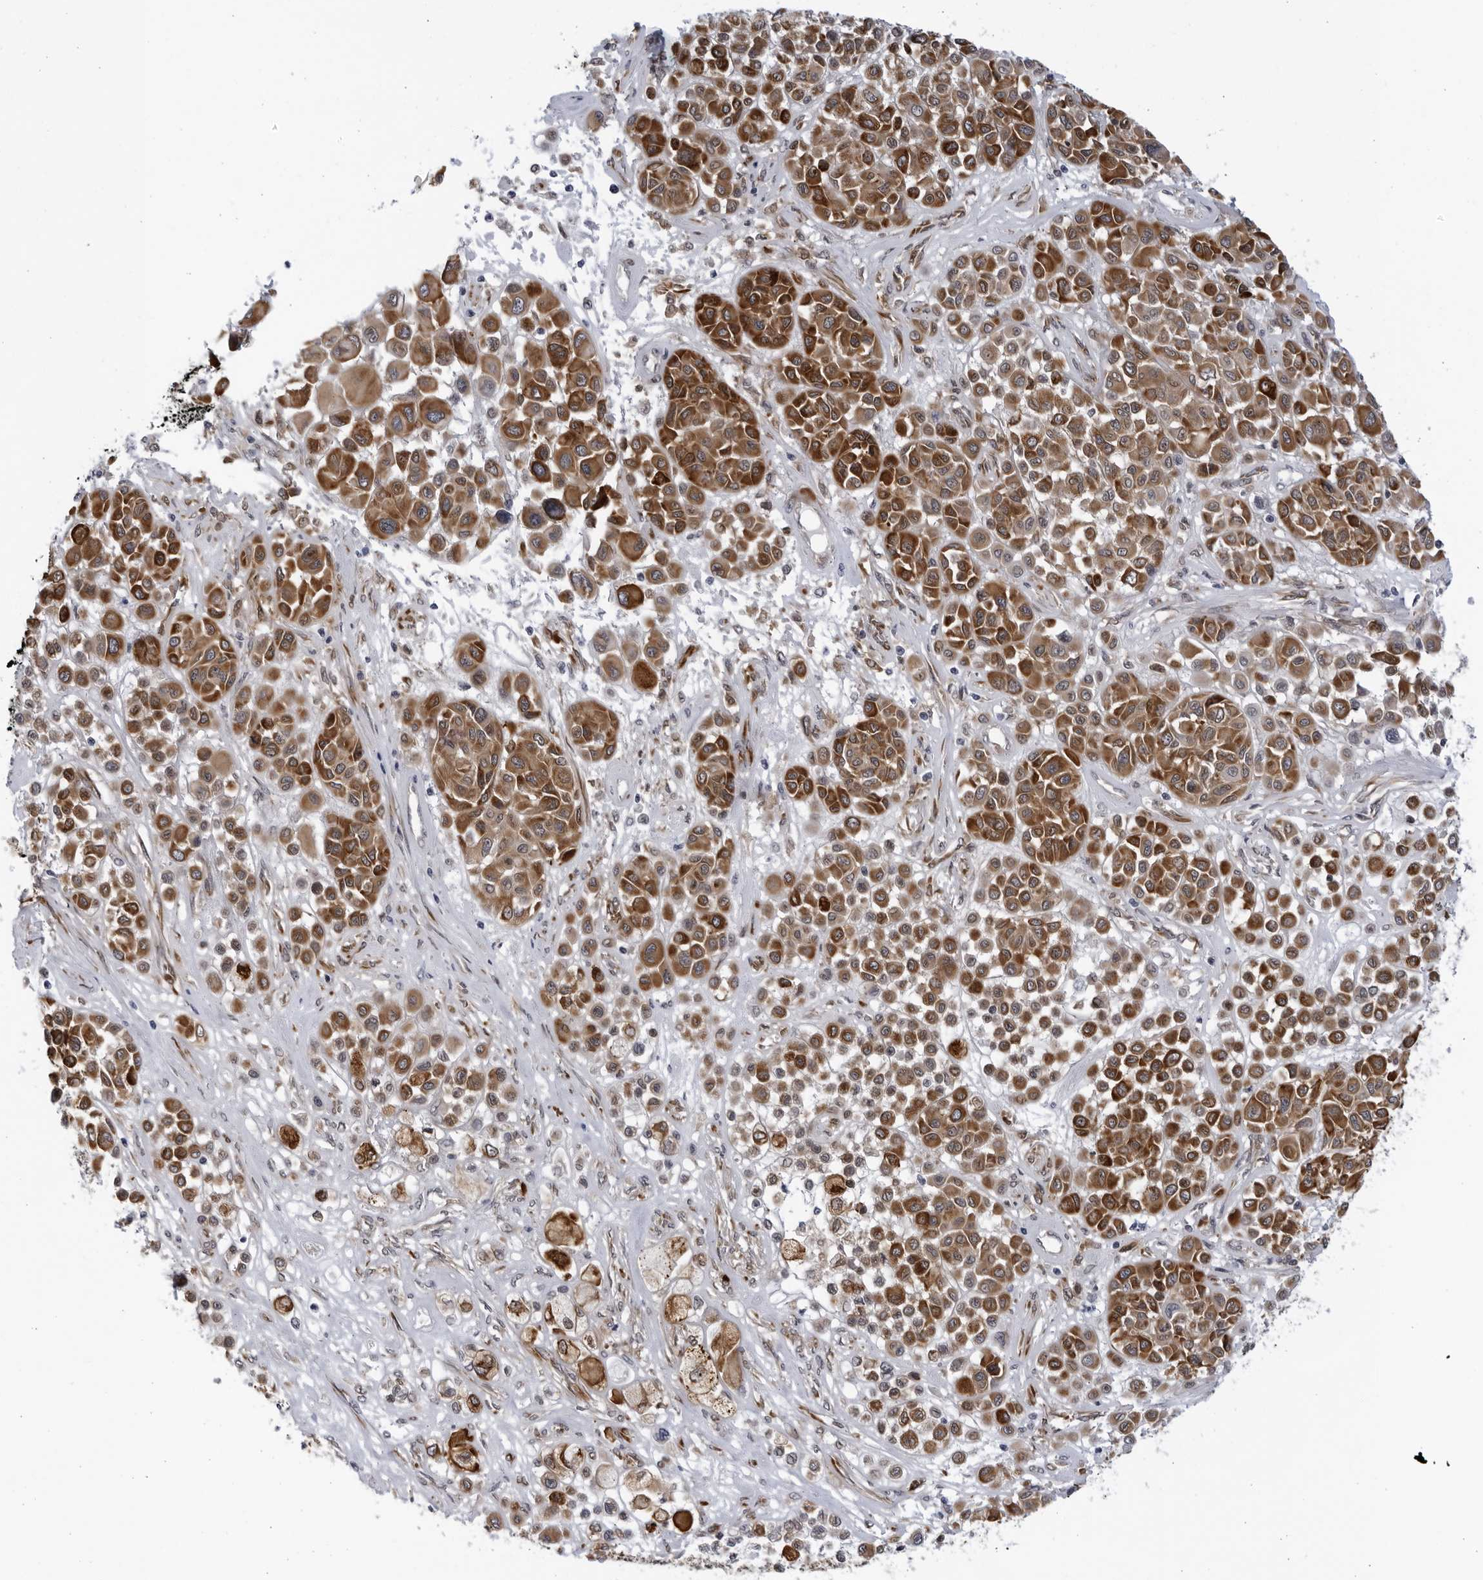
{"staining": {"intensity": "moderate", "quantity": ">75%", "location": "cytoplasmic/membranous"}, "tissue": "melanoma", "cell_type": "Tumor cells", "image_type": "cancer", "snomed": [{"axis": "morphology", "description": "Malignant melanoma, Metastatic site"}, {"axis": "topography", "description": "Soft tissue"}], "caption": "Immunohistochemistry of melanoma shows medium levels of moderate cytoplasmic/membranous positivity in about >75% of tumor cells.", "gene": "BMP2K", "patient": {"sex": "male", "age": 41}}